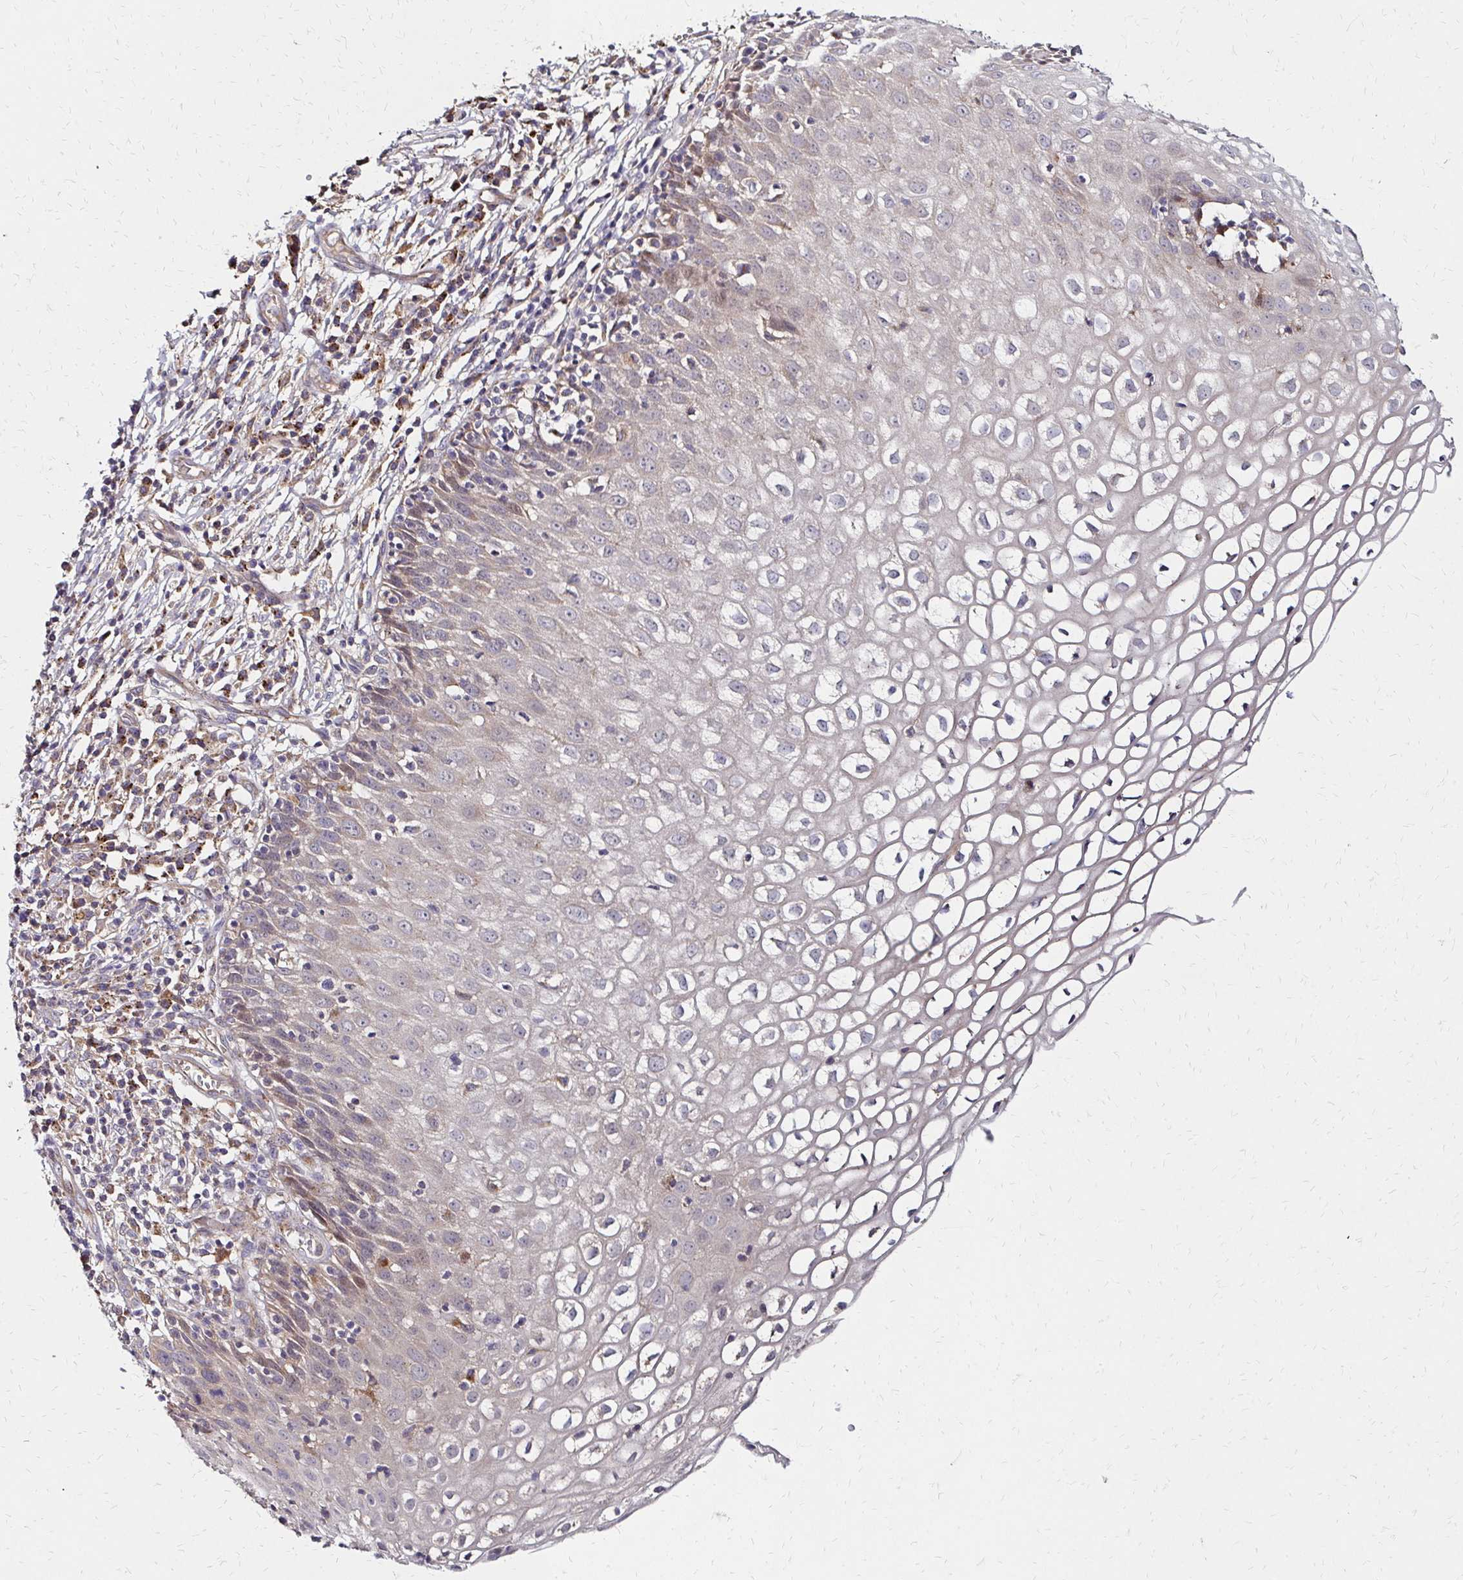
{"staining": {"intensity": "strong", "quantity": "<25%", "location": "cytoplasmic/membranous"}, "tissue": "cervix", "cell_type": "Glandular cells", "image_type": "normal", "snomed": [{"axis": "morphology", "description": "Normal tissue, NOS"}, {"axis": "topography", "description": "Cervix"}], "caption": "High-magnification brightfield microscopy of benign cervix stained with DAB (brown) and counterstained with hematoxylin (blue). glandular cells exhibit strong cytoplasmic/membranous expression is seen in approximately<25% of cells.", "gene": "IDUA", "patient": {"sex": "female", "age": 36}}